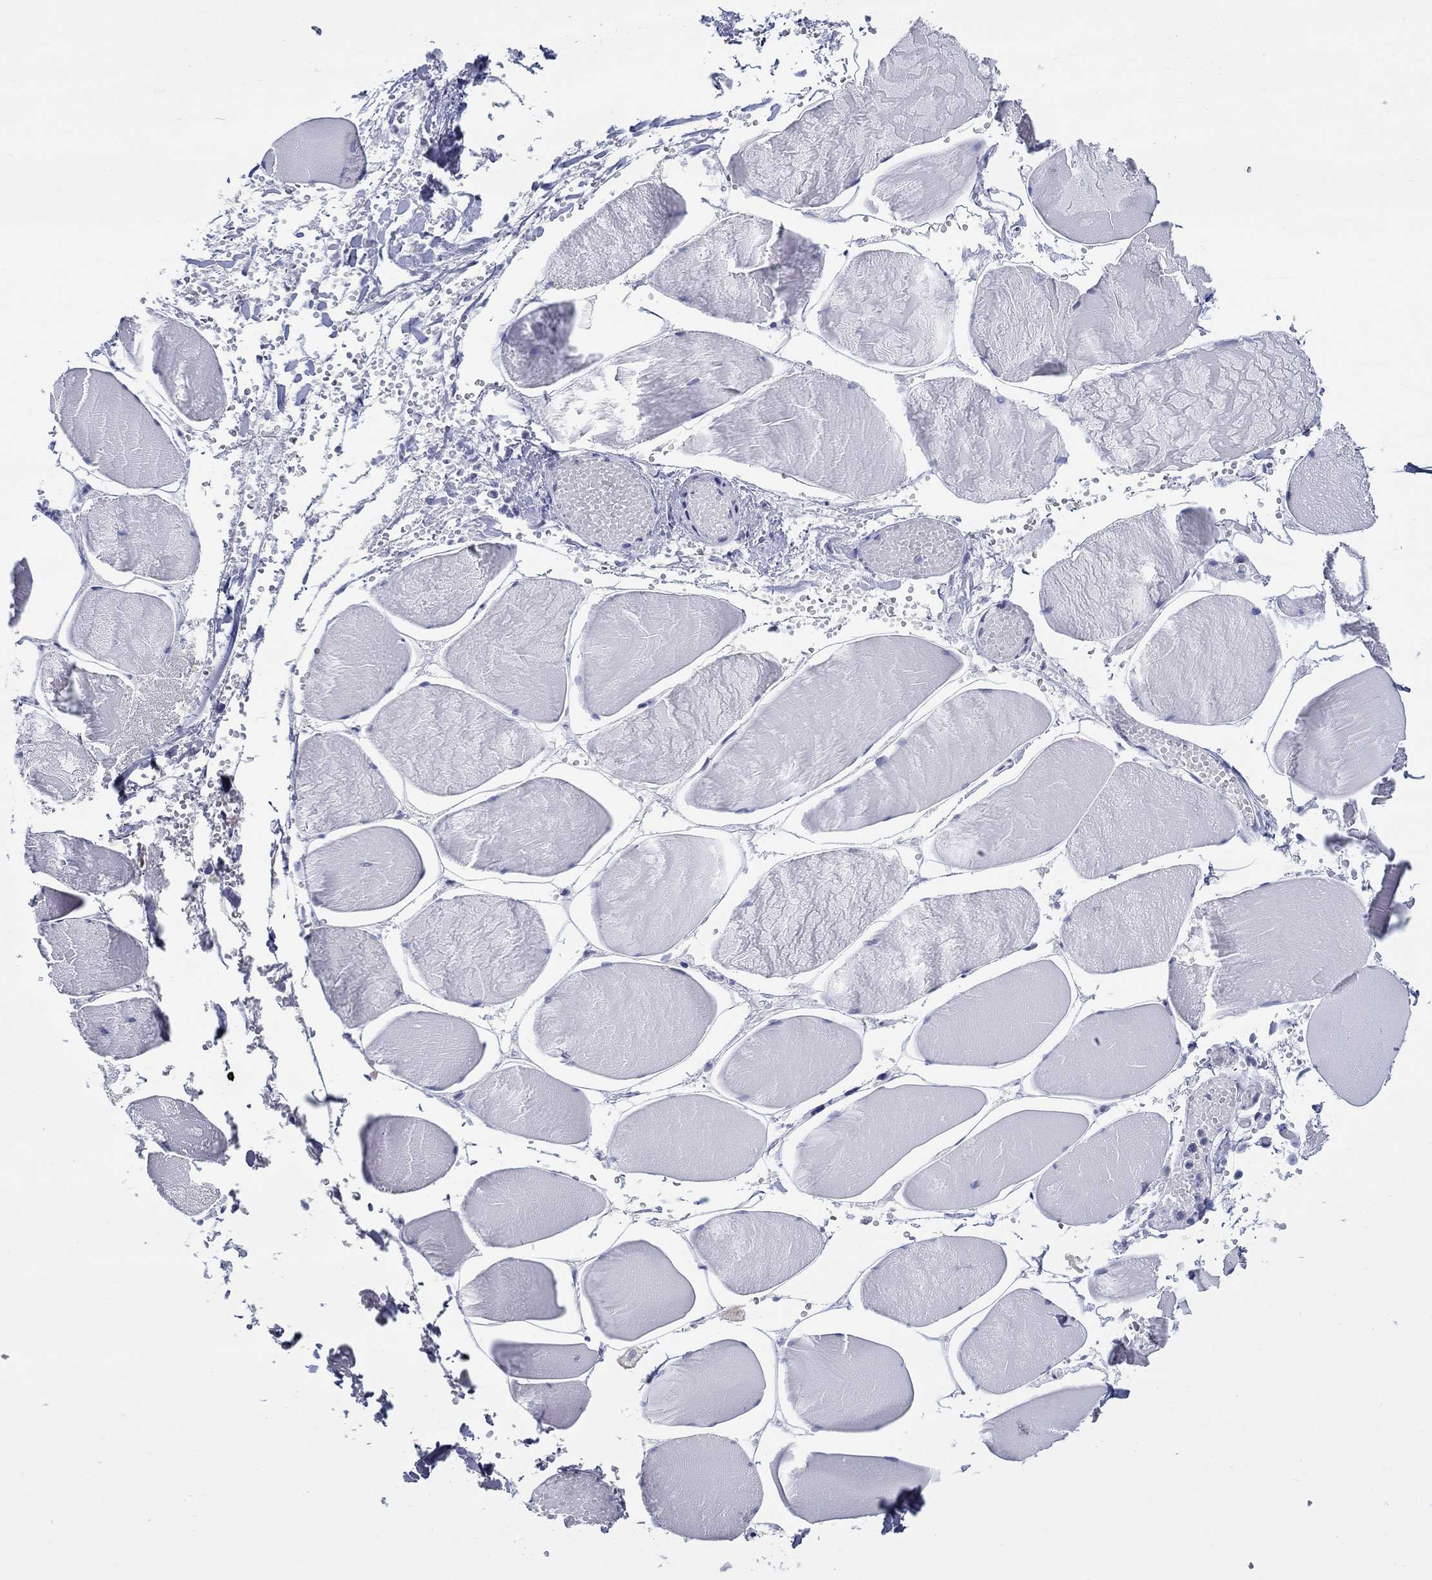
{"staining": {"intensity": "negative", "quantity": "none", "location": "none"}, "tissue": "skeletal muscle", "cell_type": "Myocytes", "image_type": "normal", "snomed": [{"axis": "morphology", "description": "Normal tissue, NOS"}, {"axis": "morphology", "description": "Malignant melanoma, Metastatic site"}, {"axis": "topography", "description": "Skeletal muscle"}], "caption": "This is an IHC micrograph of normal human skeletal muscle. There is no expression in myocytes.", "gene": "HAPLN4", "patient": {"sex": "male", "age": 50}}